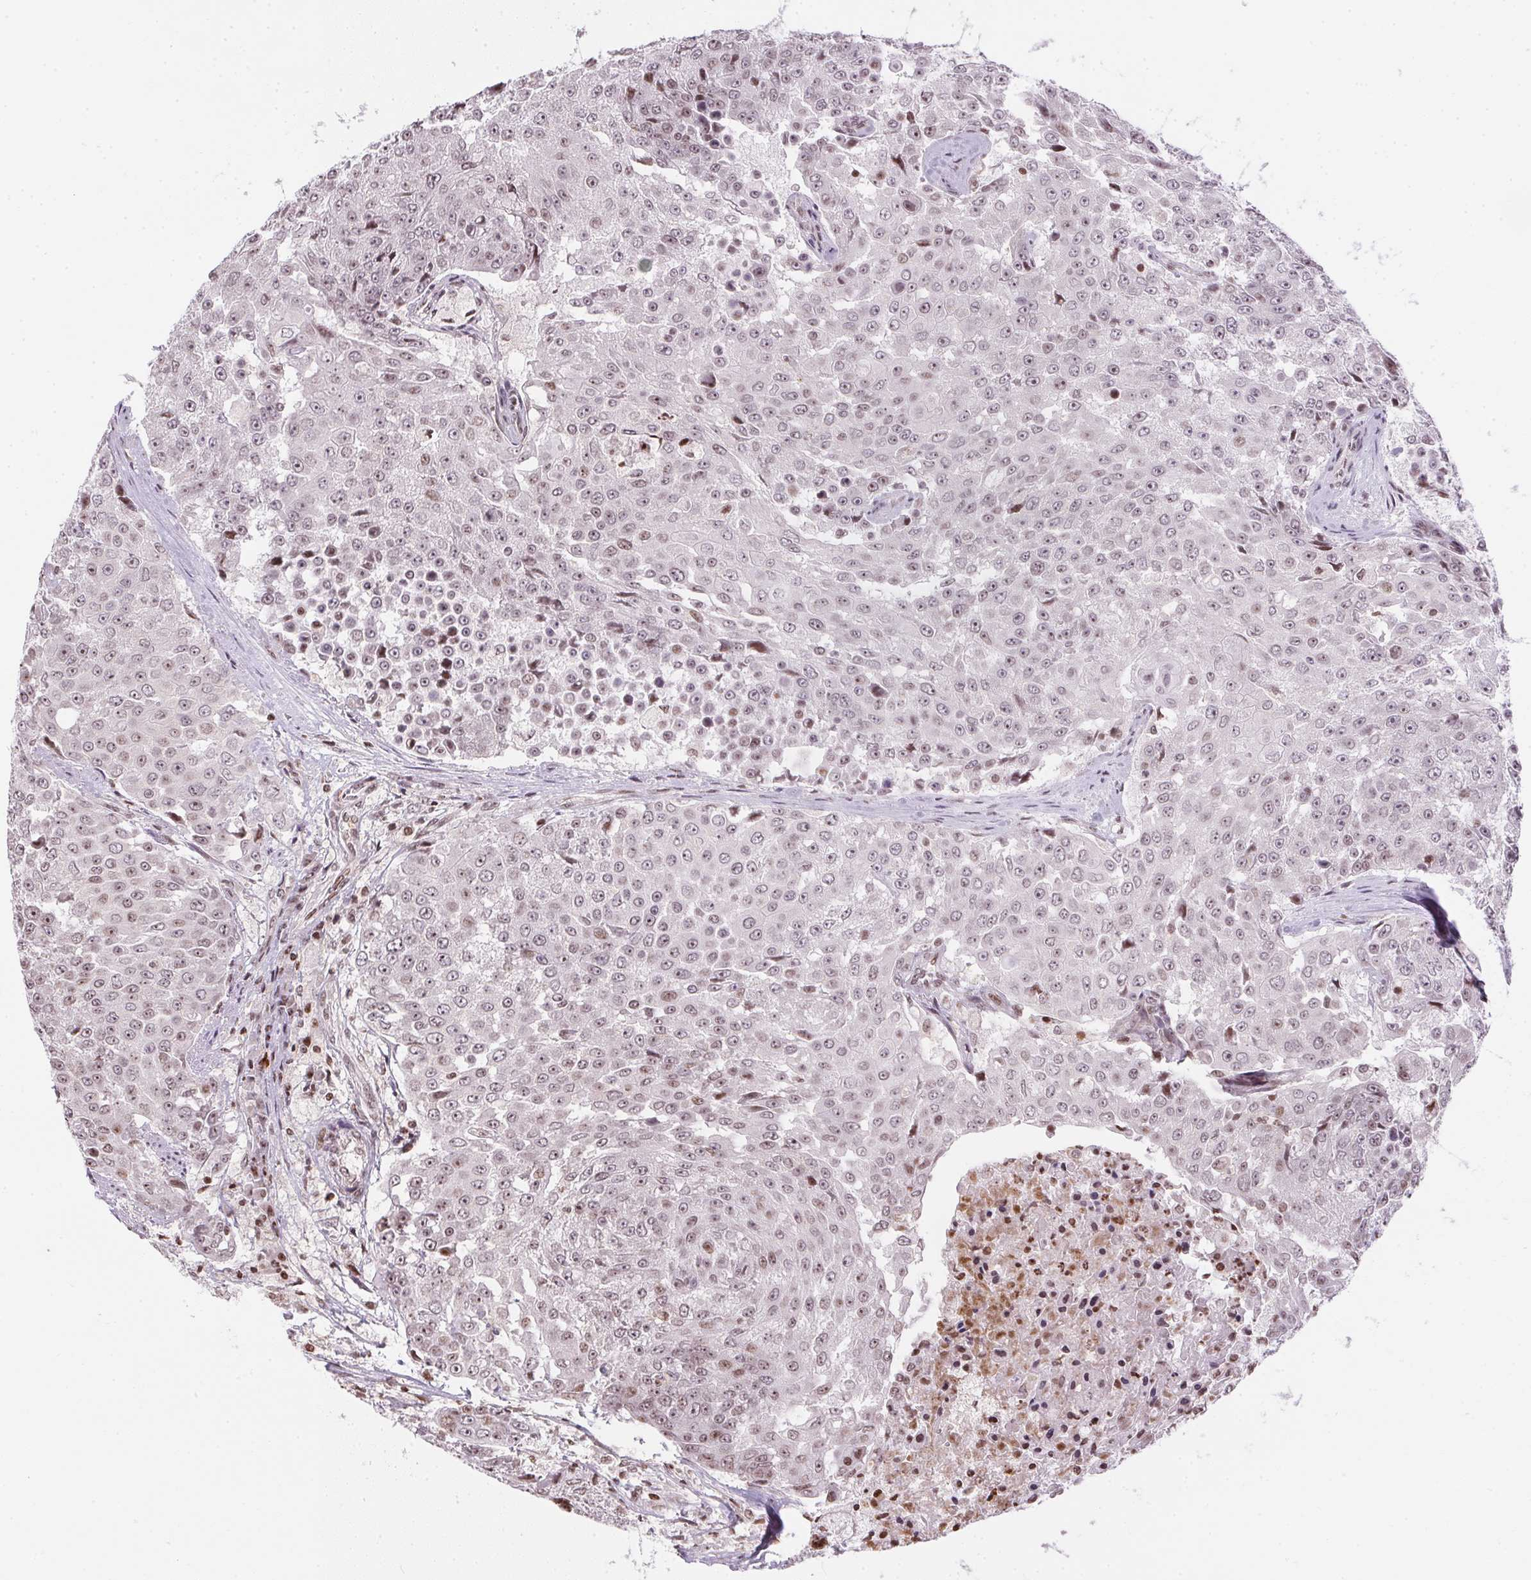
{"staining": {"intensity": "weak", "quantity": "25%-75%", "location": "nuclear"}, "tissue": "urothelial cancer", "cell_type": "Tumor cells", "image_type": "cancer", "snomed": [{"axis": "morphology", "description": "Urothelial carcinoma, High grade"}, {"axis": "topography", "description": "Urinary bladder"}], "caption": "Urothelial cancer stained with immunohistochemistry shows weak nuclear expression in about 25%-75% of tumor cells. The staining was performed using DAB (3,3'-diaminobenzidine), with brown indicating positive protein expression. Nuclei are stained blue with hematoxylin.", "gene": "RNF181", "patient": {"sex": "female", "age": 63}}